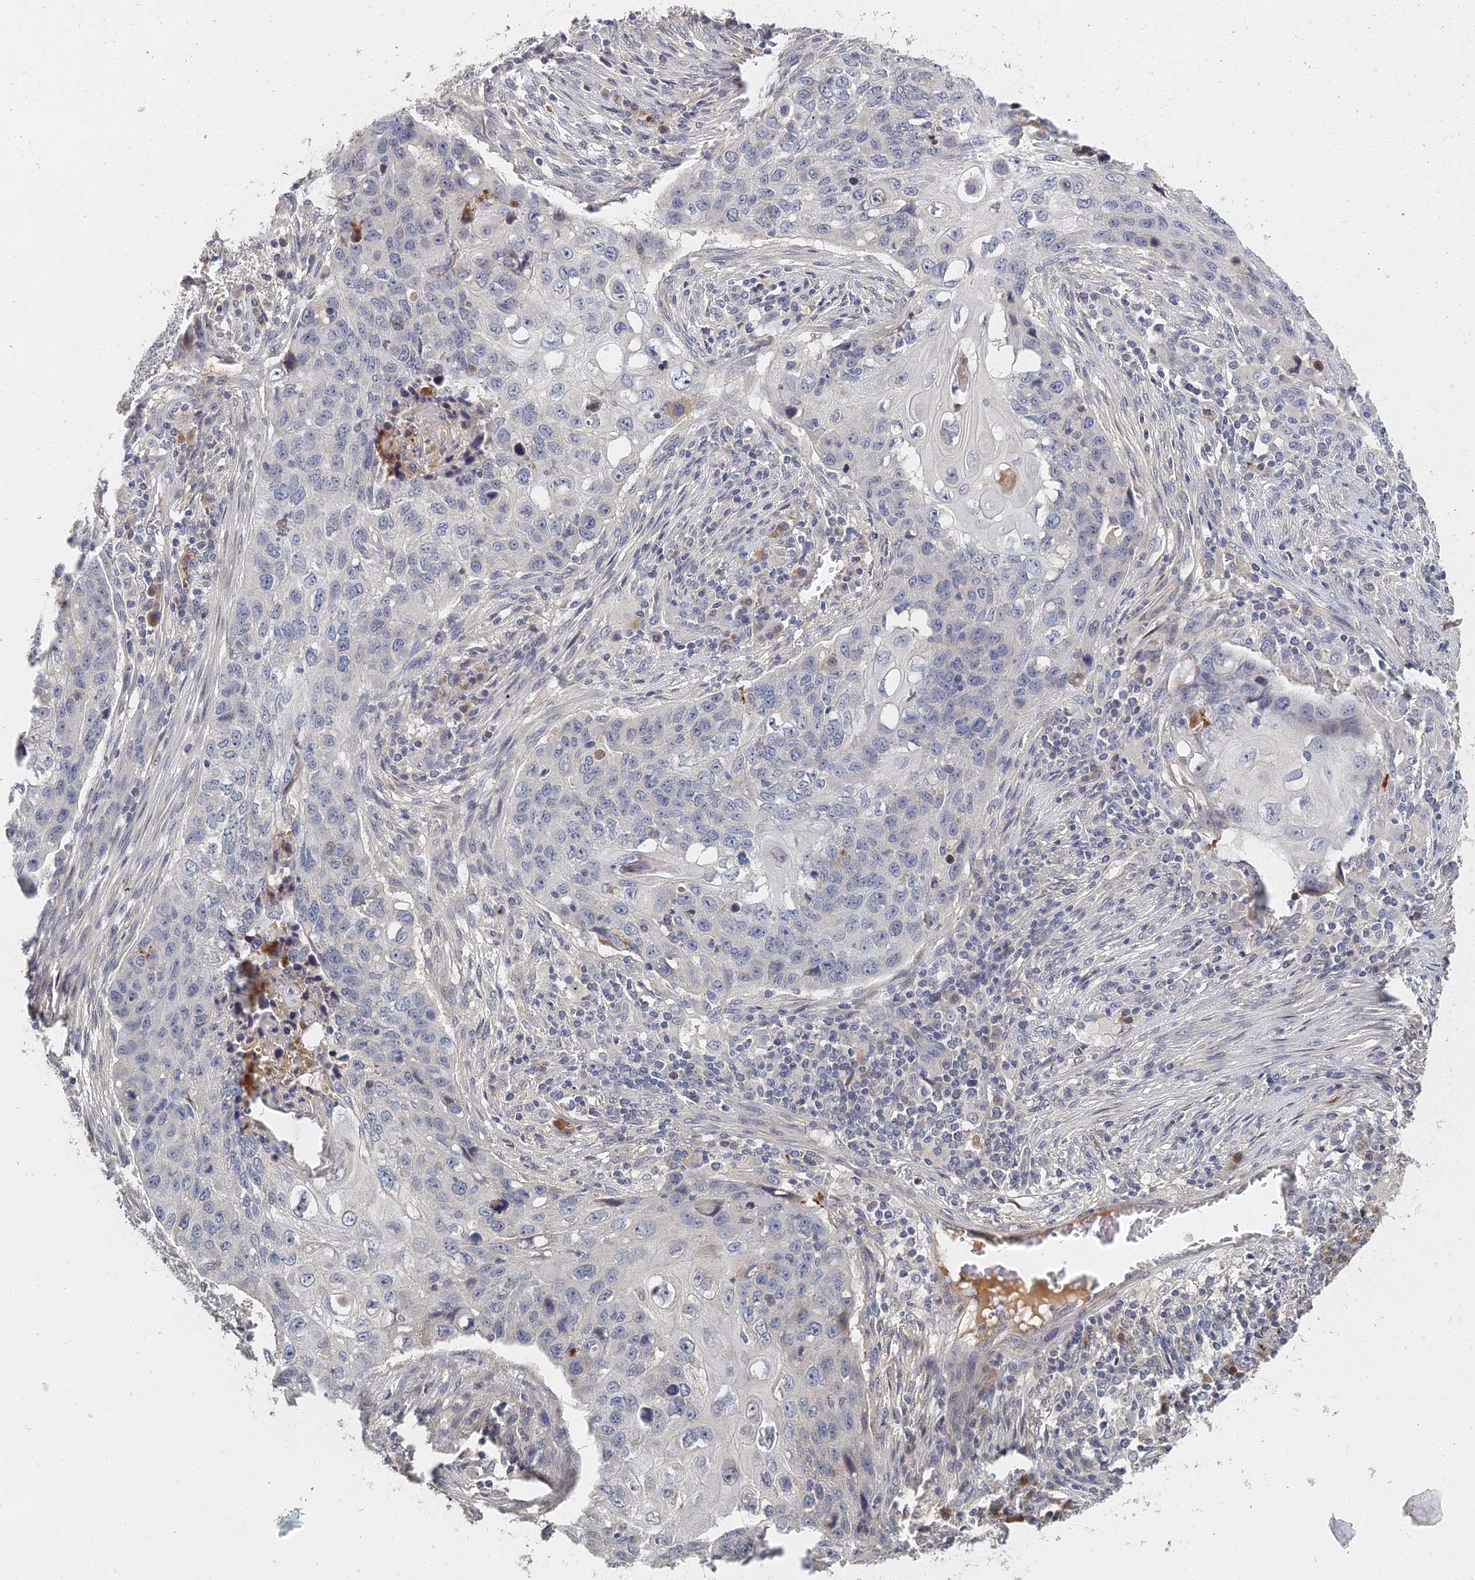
{"staining": {"intensity": "negative", "quantity": "none", "location": "none"}, "tissue": "lung cancer", "cell_type": "Tumor cells", "image_type": "cancer", "snomed": [{"axis": "morphology", "description": "Squamous cell carcinoma, NOS"}, {"axis": "topography", "description": "Lung"}], "caption": "Immunohistochemistry photomicrograph of neoplastic tissue: lung cancer stained with DAB (3,3'-diaminobenzidine) displays no significant protein staining in tumor cells.", "gene": "GNA15", "patient": {"sex": "female", "age": 63}}